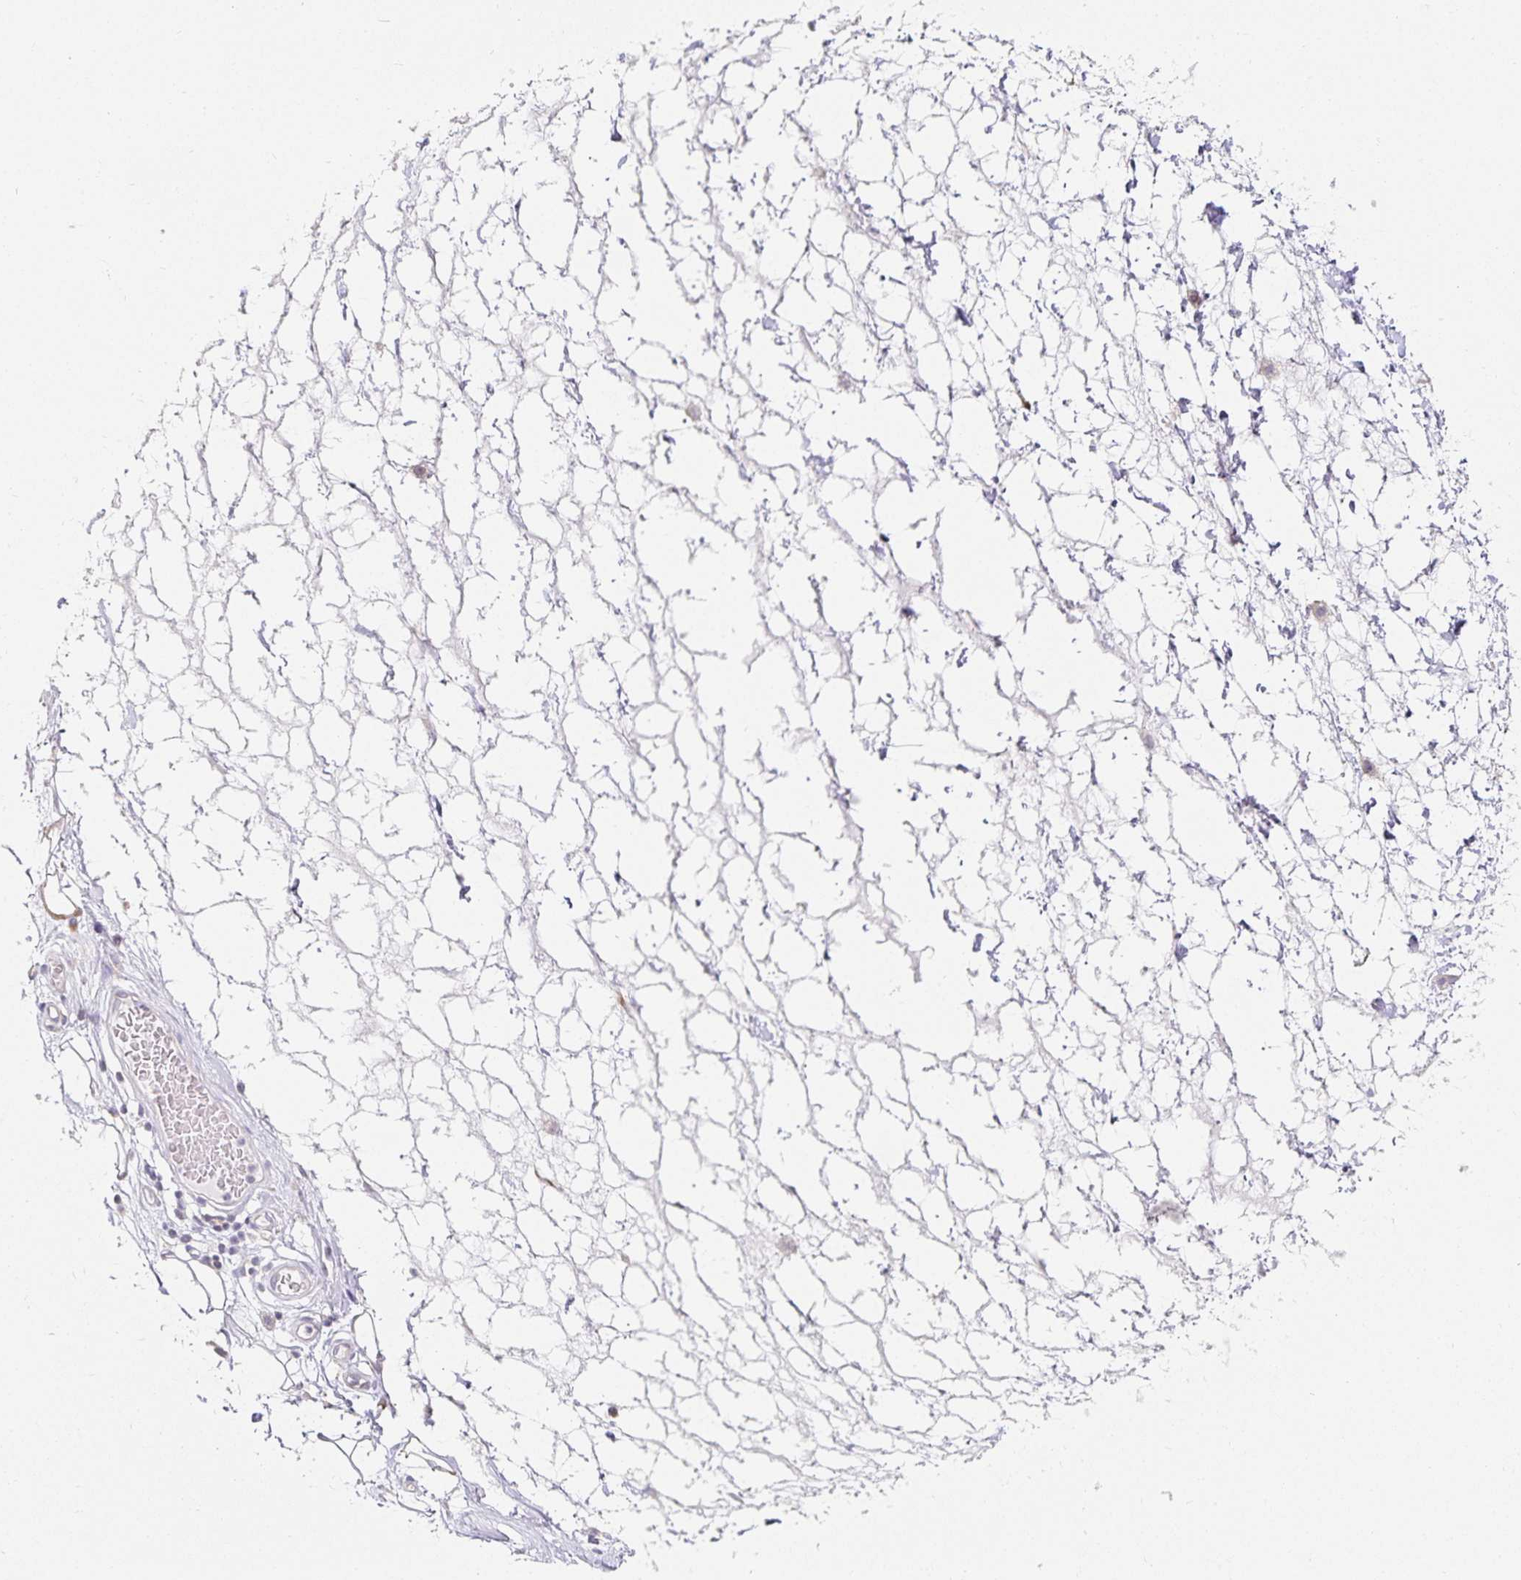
{"staining": {"intensity": "negative", "quantity": "none", "location": "none"}, "tissue": "adipose tissue", "cell_type": "Adipocytes", "image_type": "normal", "snomed": [{"axis": "morphology", "description": "Normal tissue, NOS"}, {"axis": "topography", "description": "Lymph node"}, {"axis": "topography", "description": "Cartilage tissue"}, {"axis": "topography", "description": "Nasopharynx"}], "caption": "Immunohistochemistry (IHC) micrograph of unremarkable human adipose tissue stained for a protein (brown), which shows no staining in adipocytes. (Brightfield microscopy of DAB (3,3'-diaminobenzidine) immunohistochemistry at high magnification).", "gene": "GP2", "patient": {"sex": "male", "age": 63}}